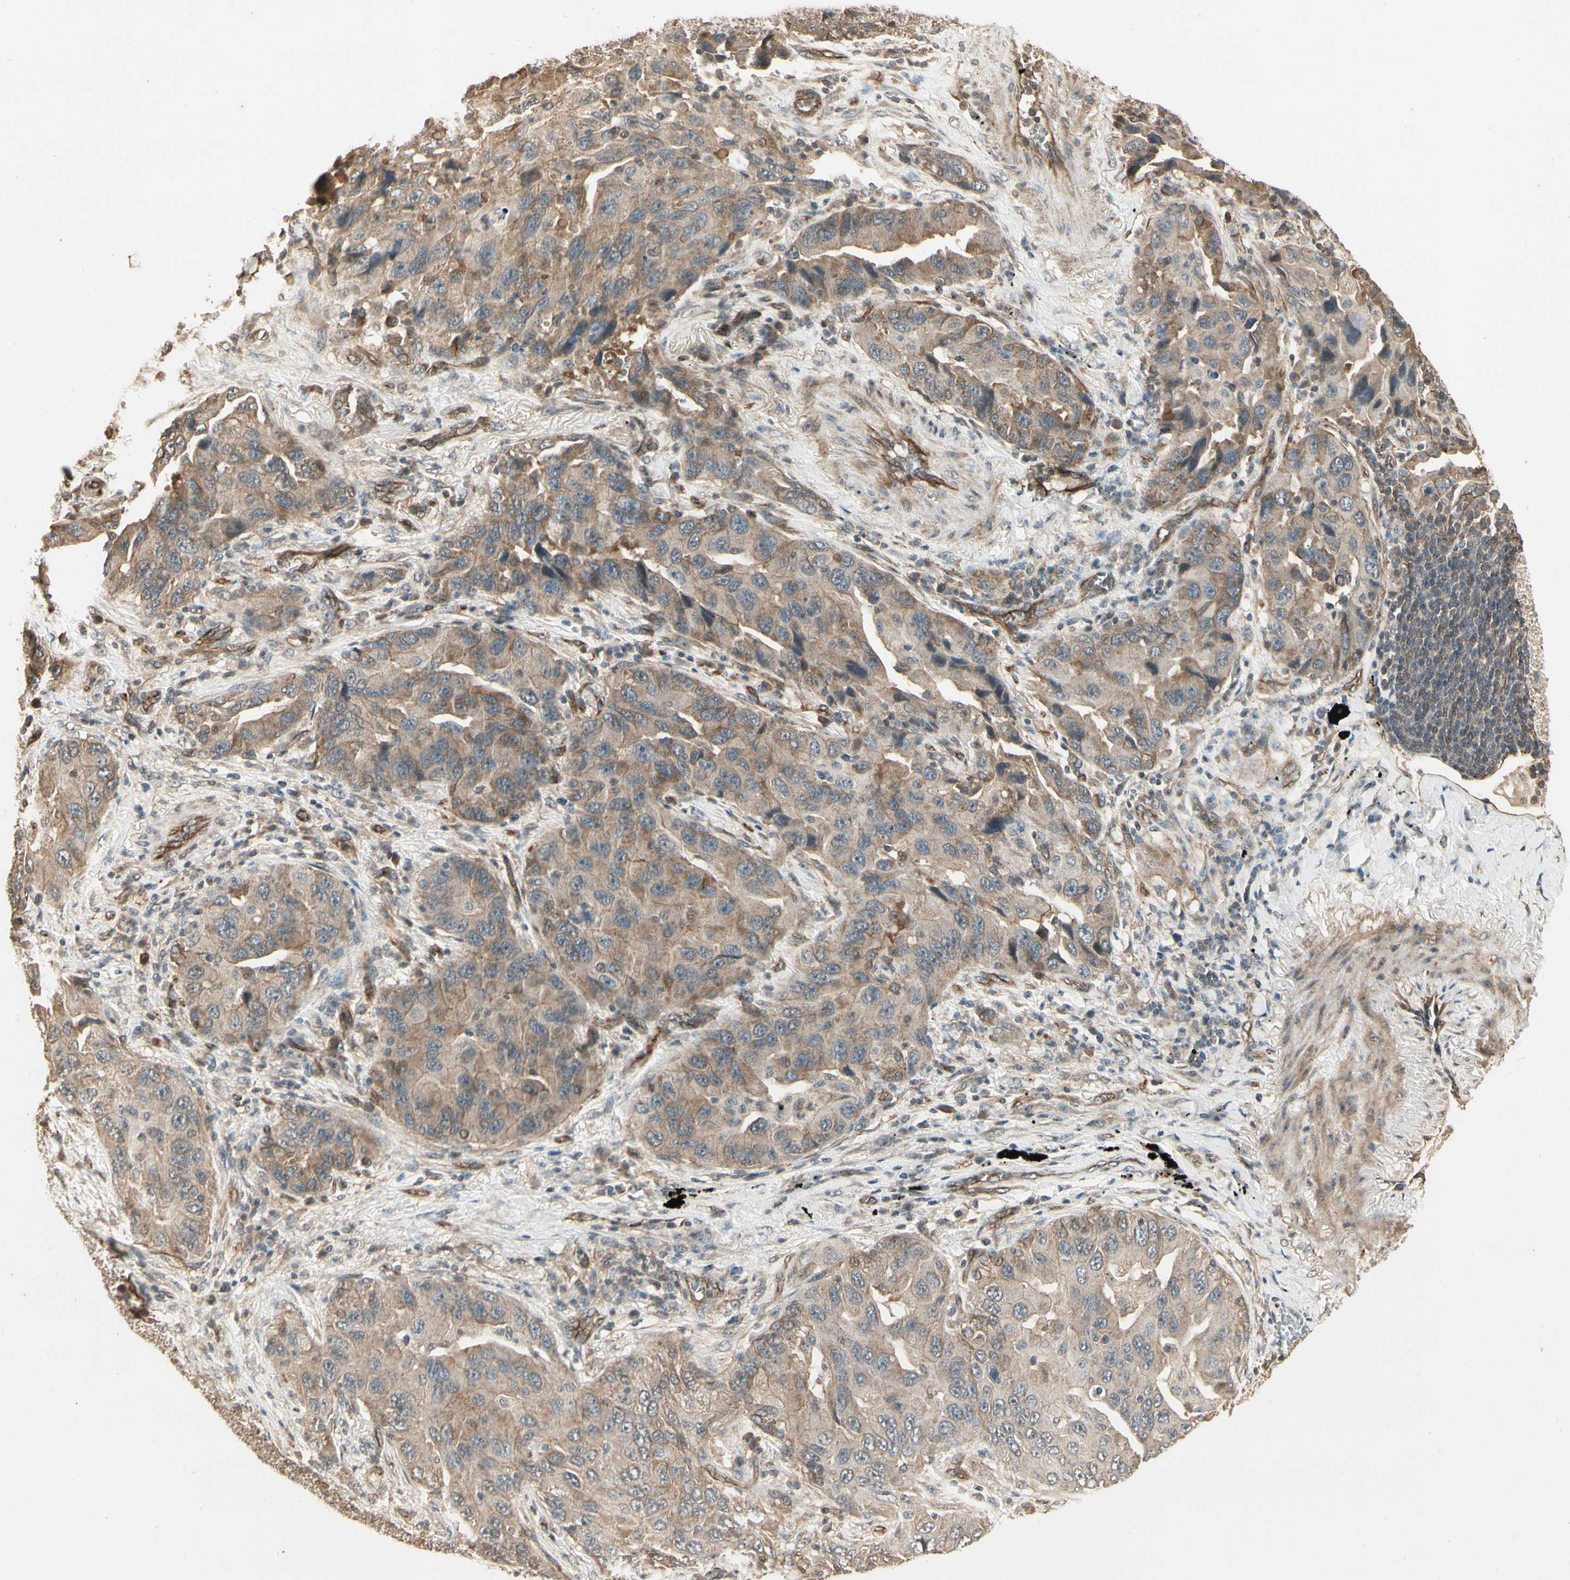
{"staining": {"intensity": "moderate", "quantity": "25%-75%", "location": "cytoplasmic/membranous"}, "tissue": "lung cancer", "cell_type": "Tumor cells", "image_type": "cancer", "snomed": [{"axis": "morphology", "description": "Adenocarcinoma, NOS"}, {"axis": "topography", "description": "Lung"}], "caption": "Lung adenocarcinoma stained with a brown dye reveals moderate cytoplasmic/membranous positive staining in about 25%-75% of tumor cells.", "gene": "RNF180", "patient": {"sex": "female", "age": 65}}